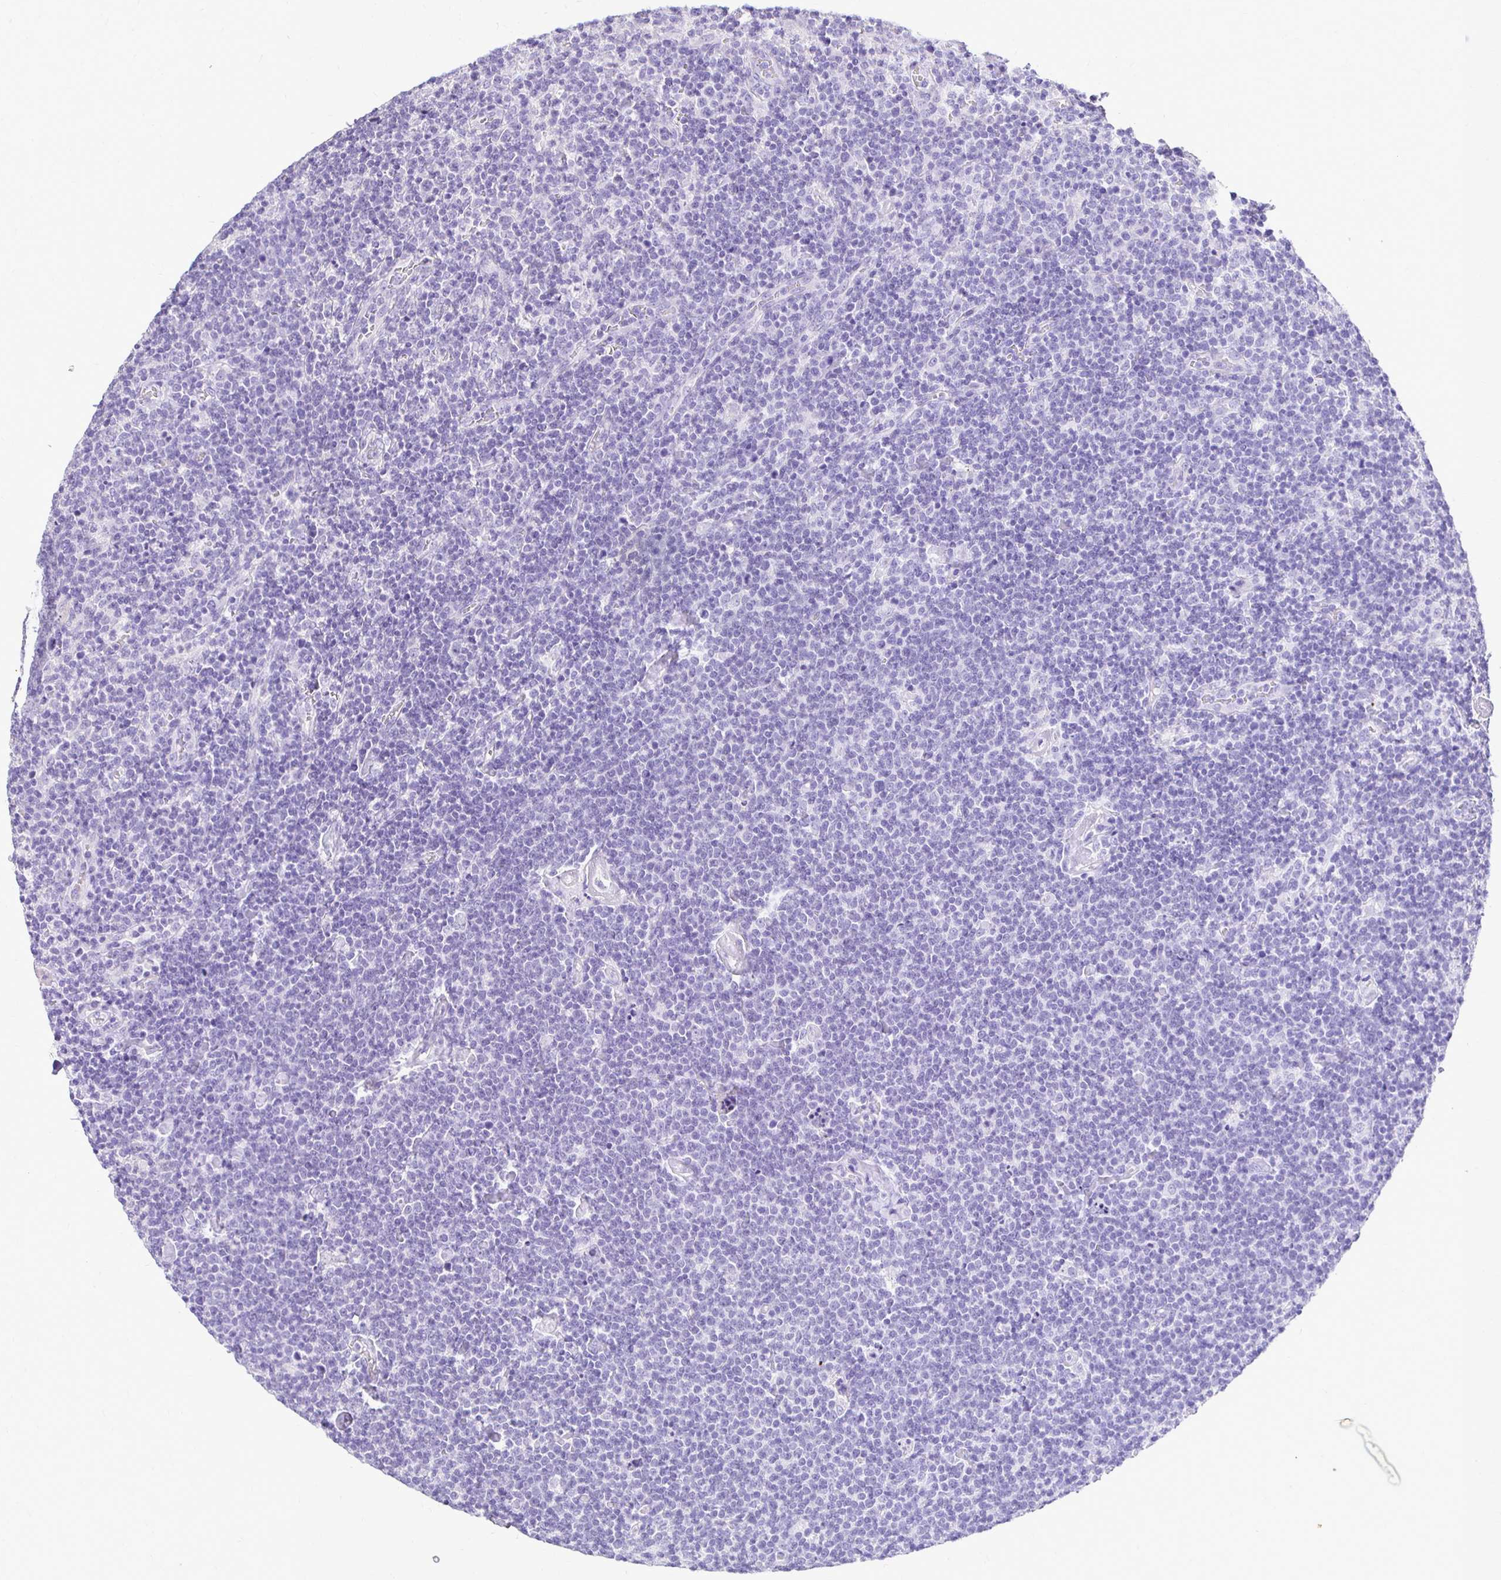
{"staining": {"intensity": "negative", "quantity": "none", "location": "none"}, "tissue": "lymphoma", "cell_type": "Tumor cells", "image_type": "cancer", "snomed": [{"axis": "morphology", "description": "Malignant lymphoma, non-Hodgkin's type, High grade"}, {"axis": "topography", "description": "Lymph node"}], "caption": "A high-resolution micrograph shows immunohistochemistry staining of malignant lymphoma, non-Hodgkin's type (high-grade), which demonstrates no significant positivity in tumor cells.", "gene": "TAF1D", "patient": {"sex": "male", "age": 61}}